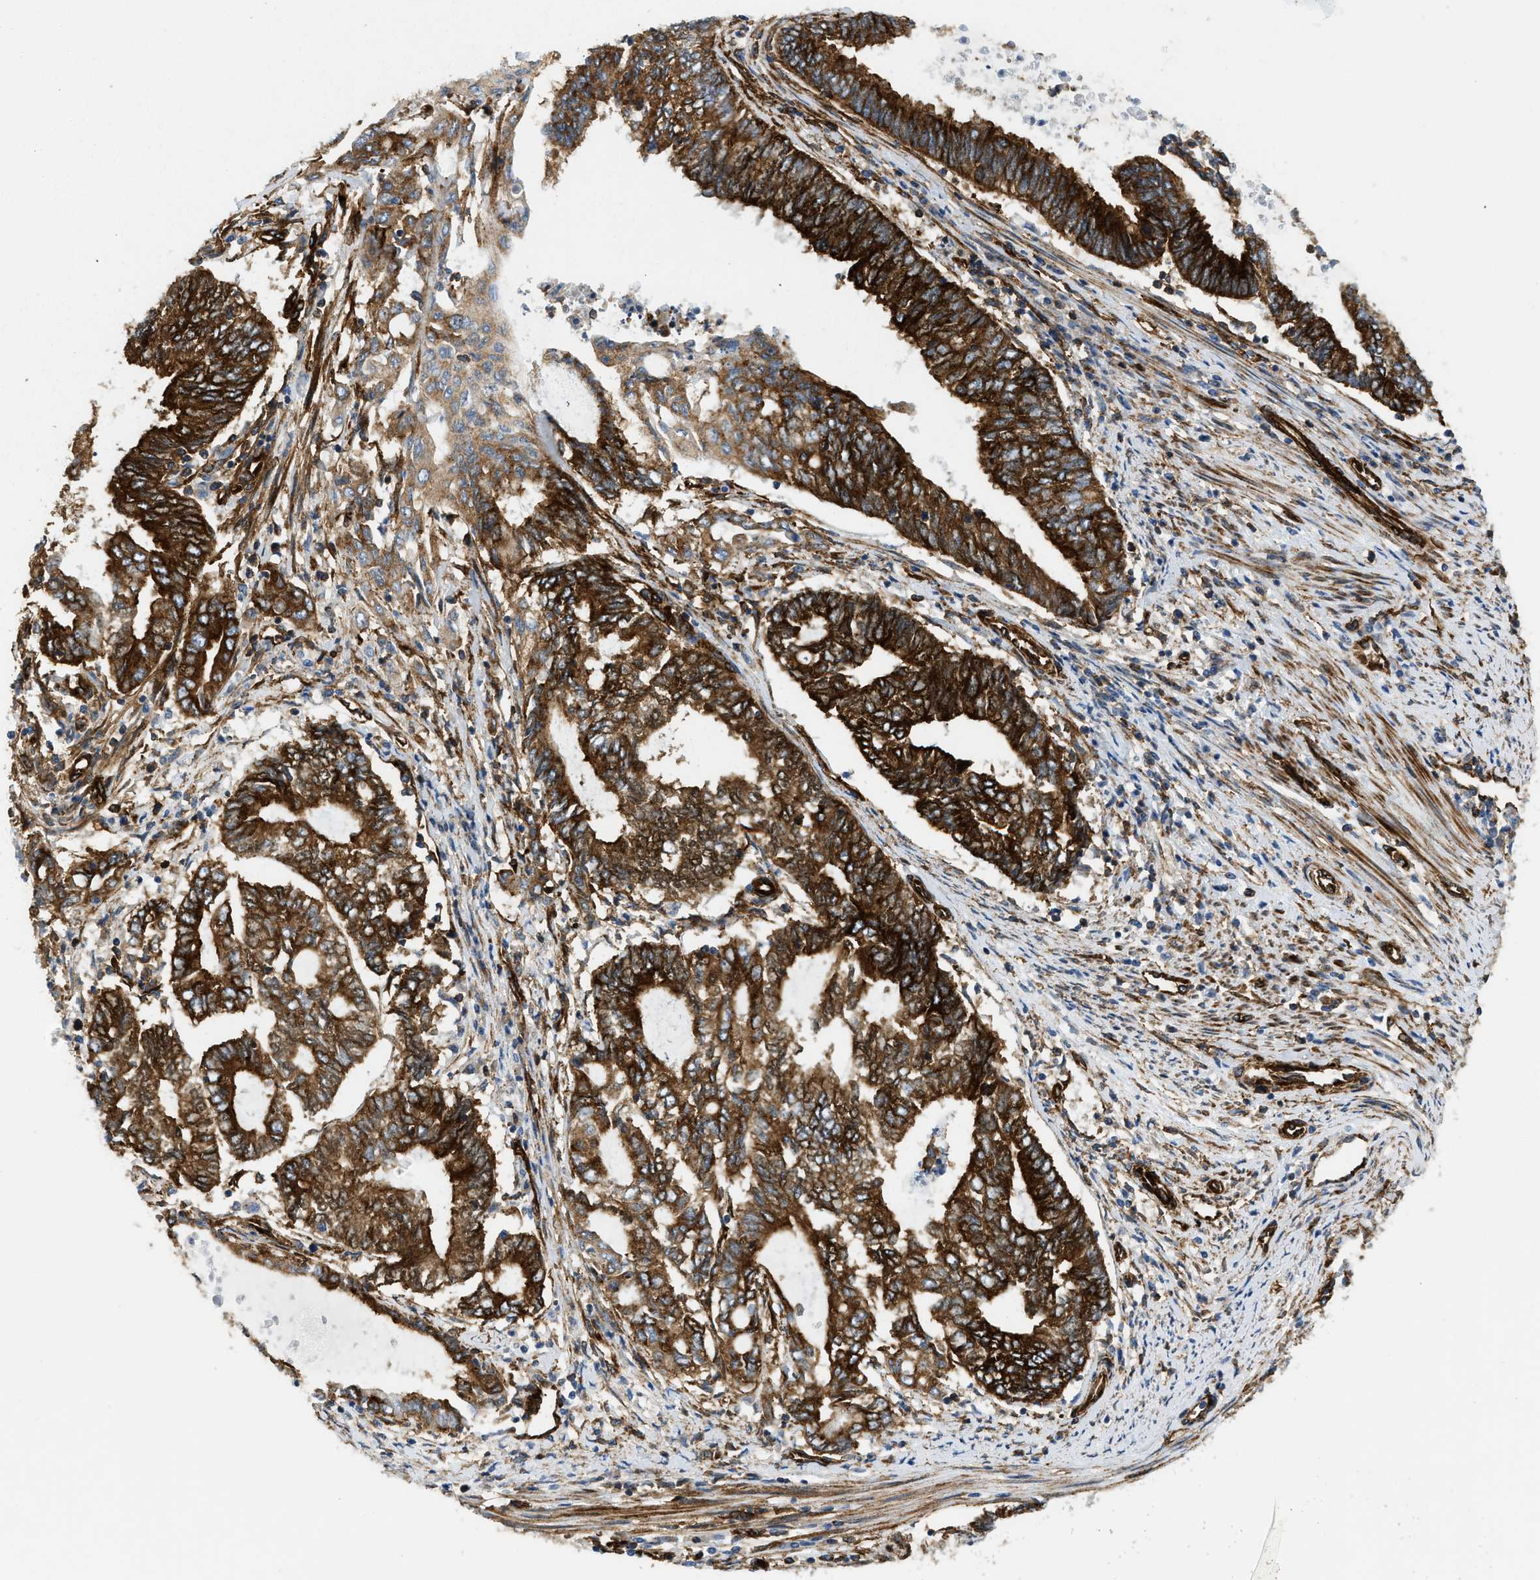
{"staining": {"intensity": "strong", "quantity": ">75%", "location": "cytoplasmic/membranous"}, "tissue": "endometrial cancer", "cell_type": "Tumor cells", "image_type": "cancer", "snomed": [{"axis": "morphology", "description": "Adenocarcinoma, NOS"}, {"axis": "topography", "description": "Uterus"}, {"axis": "topography", "description": "Endometrium"}], "caption": "Tumor cells display strong cytoplasmic/membranous expression in about >75% of cells in adenocarcinoma (endometrial).", "gene": "HIP1", "patient": {"sex": "female", "age": 70}}